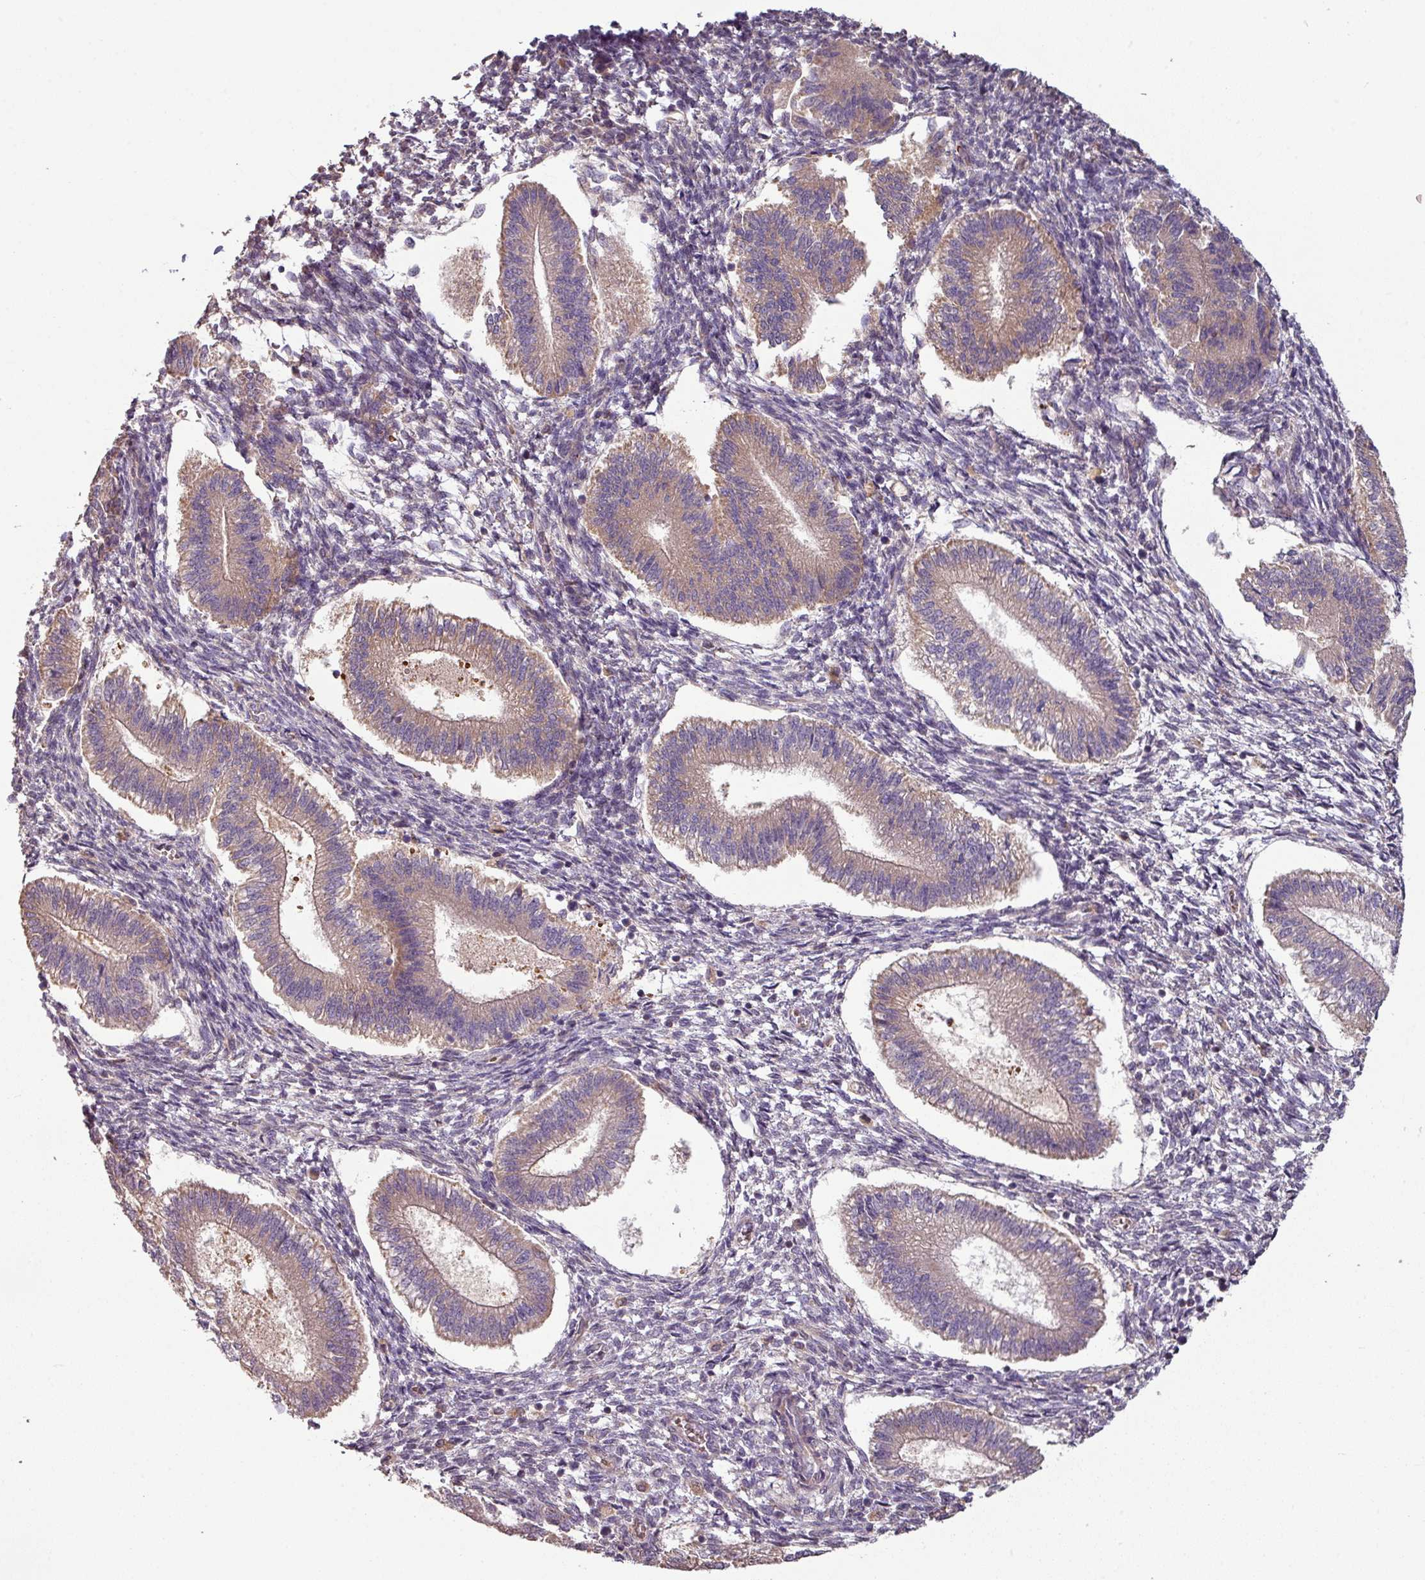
{"staining": {"intensity": "negative", "quantity": "none", "location": "none"}, "tissue": "endometrium", "cell_type": "Cells in endometrial stroma", "image_type": "normal", "snomed": [{"axis": "morphology", "description": "Normal tissue, NOS"}, {"axis": "topography", "description": "Endometrium"}], "caption": "Immunohistochemical staining of benign endometrium reveals no significant staining in cells in endometrial stroma. The staining was performed using DAB to visualize the protein expression in brown, while the nuclei were stained in blue with hematoxylin (Magnification: 20x).", "gene": "NHSL2", "patient": {"sex": "female", "age": 25}}